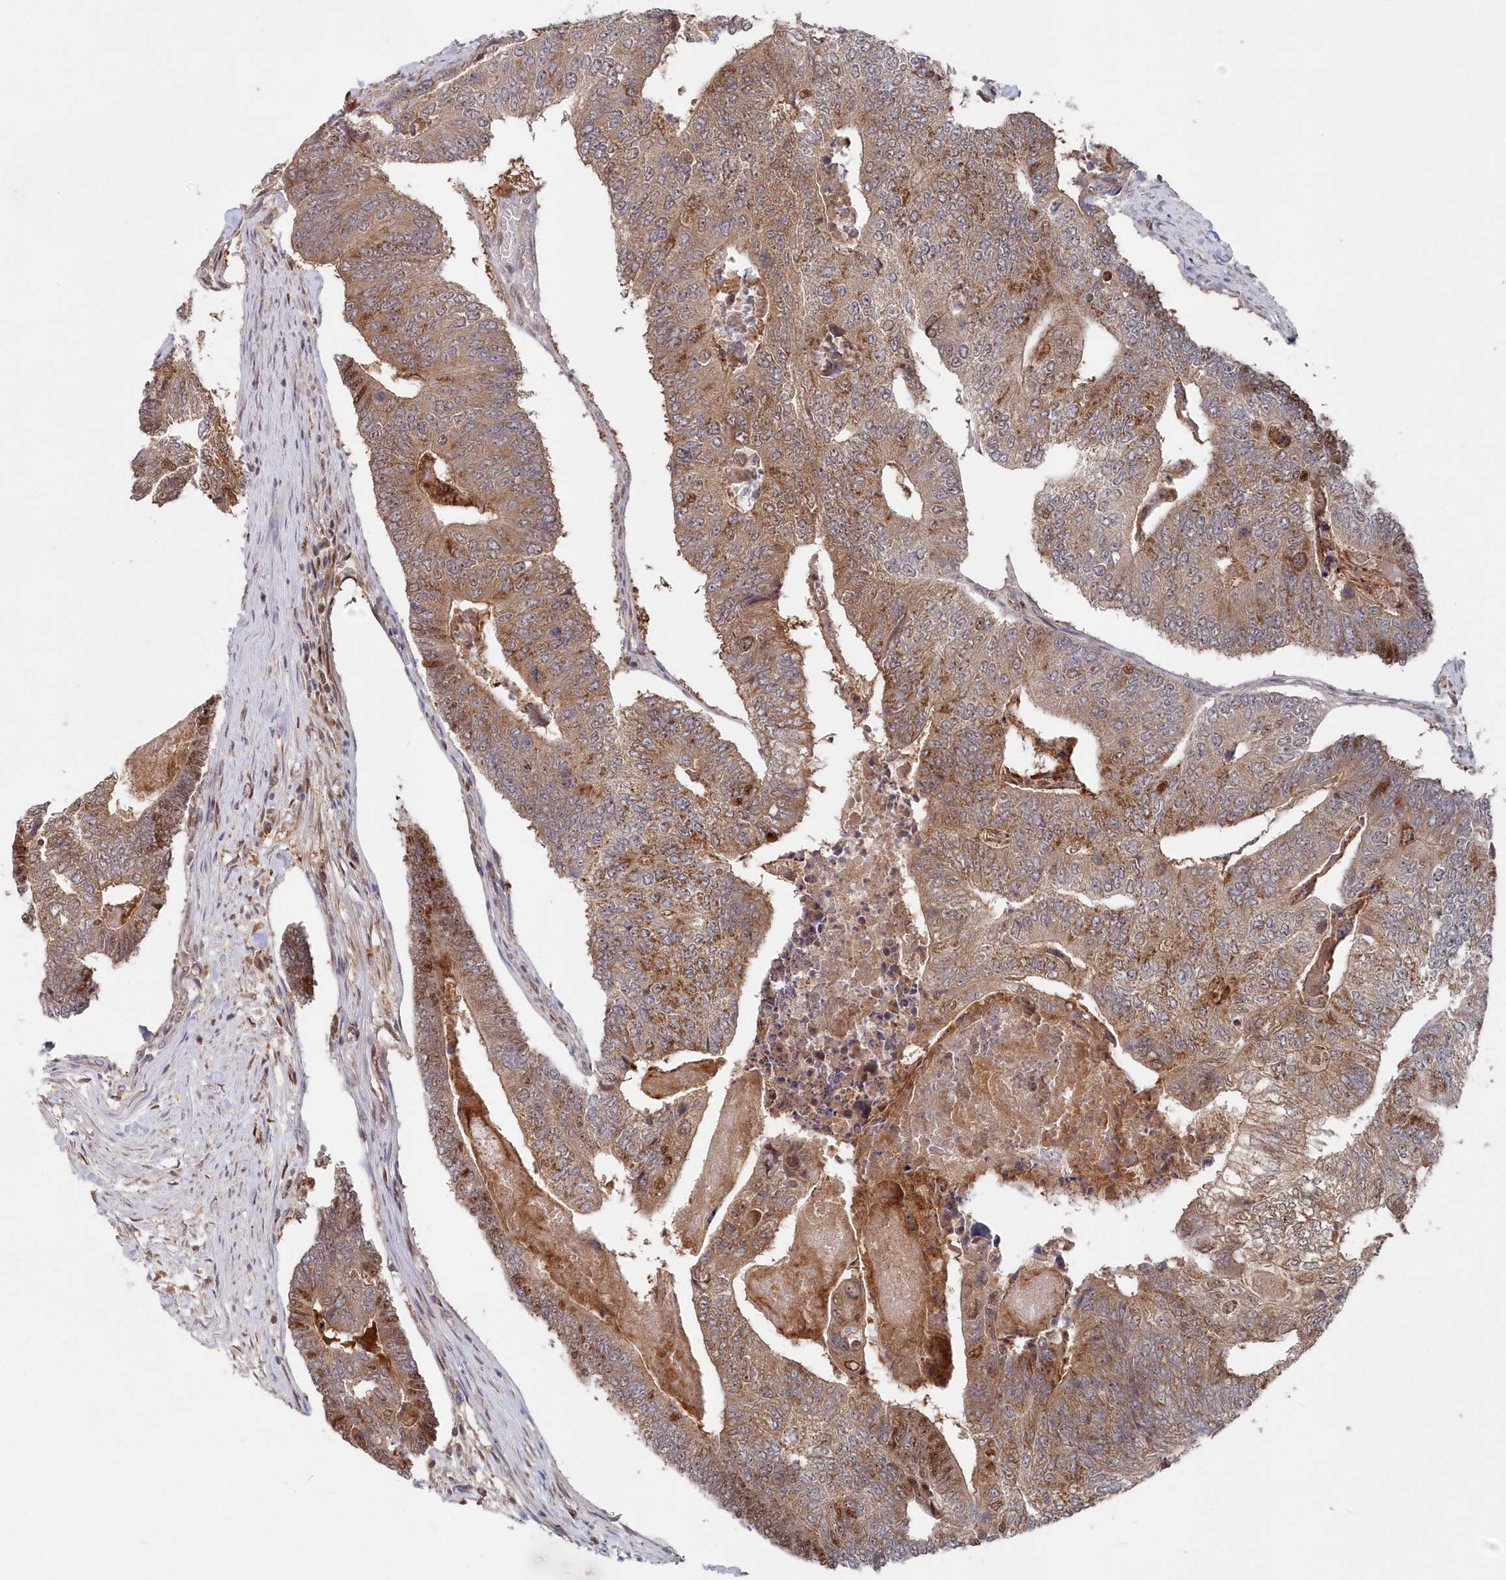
{"staining": {"intensity": "moderate", "quantity": ">75%", "location": "cytoplasmic/membranous,nuclear"}, "tissue": "colorectal cancer", "cell_type": "Tumor cells", "image_type": "cancer", "snomed": [{"axis": "morphology", "description": "Adenocarcinoma, NOS"}, {"axis": "topography", "description": "Colon"}], "caption": "Tumor cells display medium levels of moderate cytoplasmic/membranous and nuclear expression in about >75% of cells in colorectal adenocarcinoma.", "gene": "ABHD14B", "patient": {"sex": "female", "age": 67}}